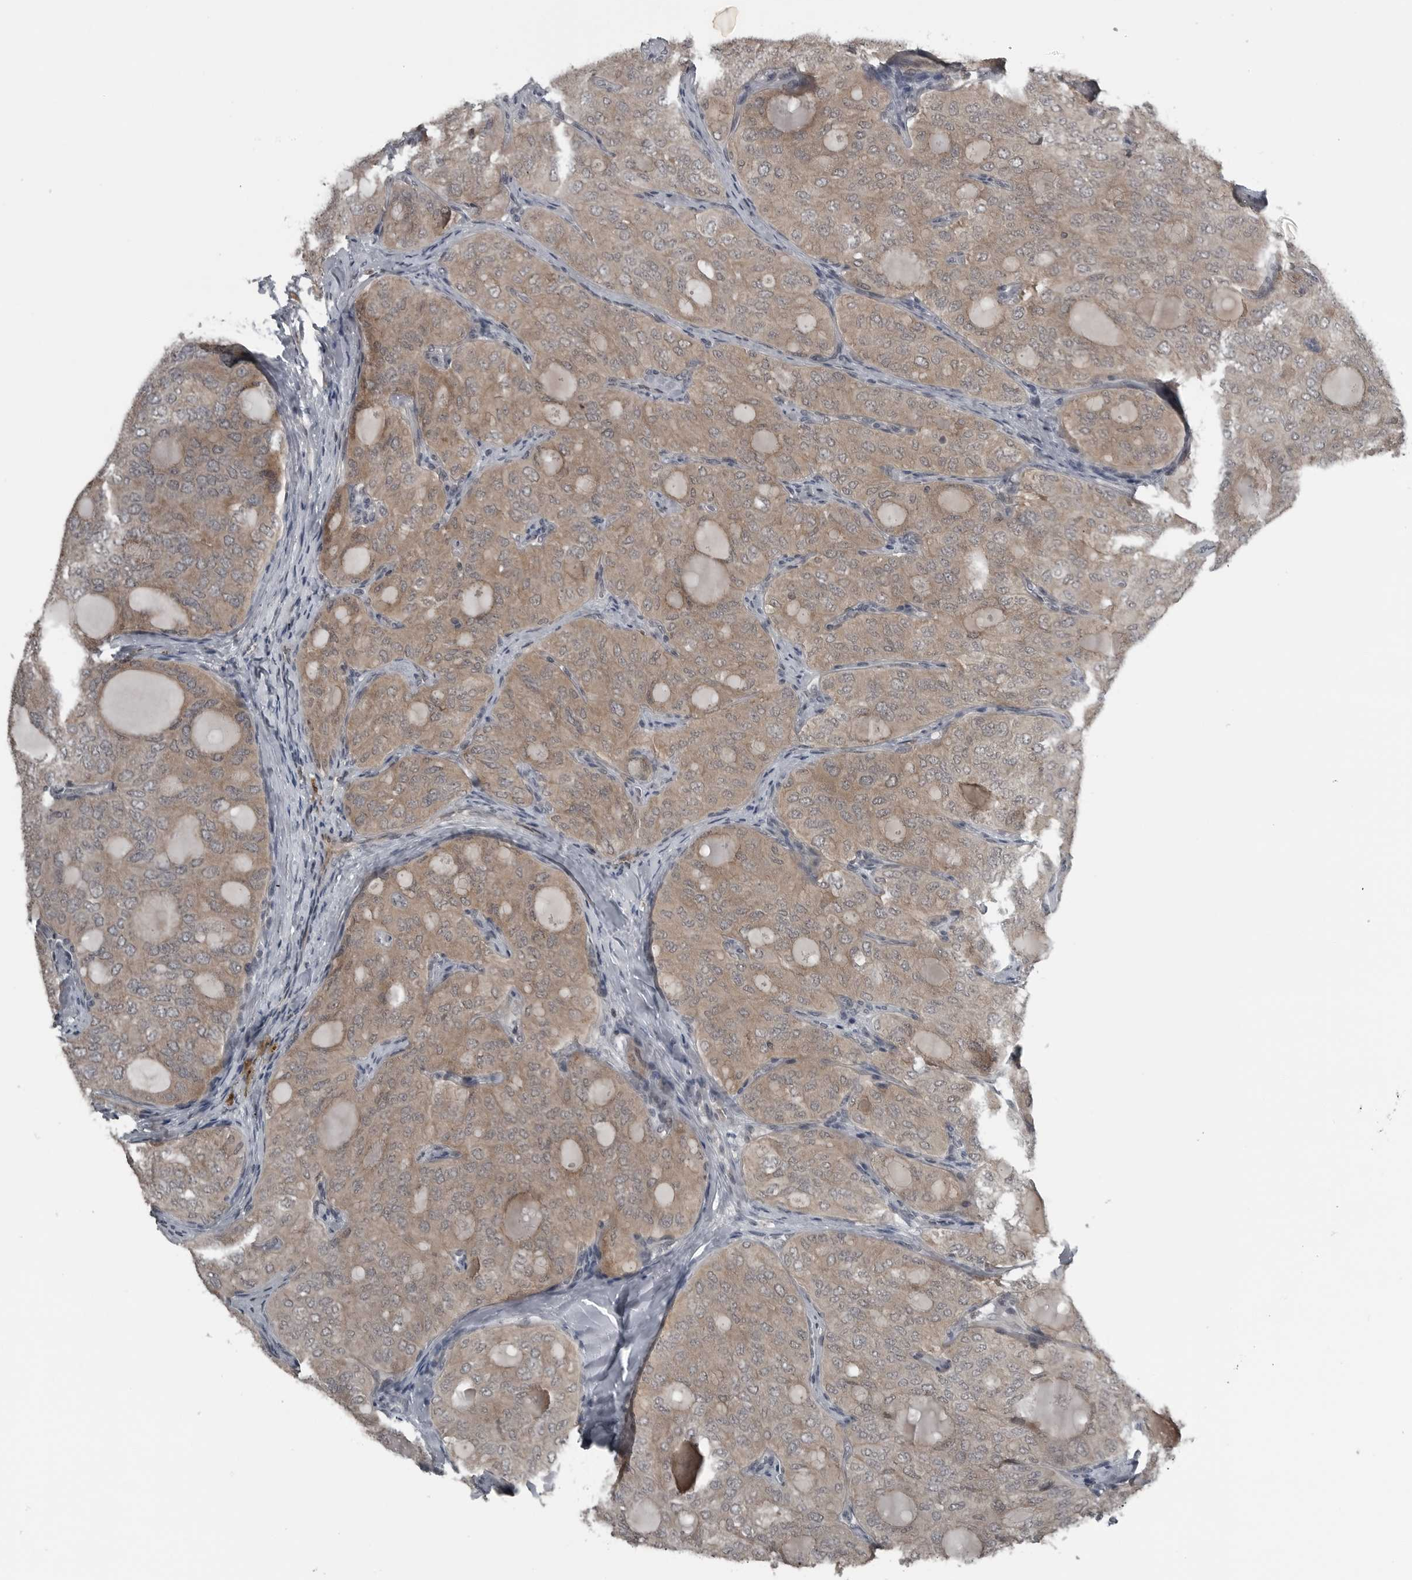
{"staining": {"intensity": "moderate", "quantity": ">75%", "location": "cytoplasmic/membranous"}, "tissue": "thyroid cancer", "cell_type": "Tumor cells", "image_type": "cancer", "snomed": [{"axis": "morphology", "description": "Follicular adenoma carcinoma, NOS"}, {"axis": "topography", "description": "Thyroid gland"}], "caption": "Moderate cytoplasmic/membranous protein positivity is present in approximately >75% of tumor cells in thyroid follicular adenoma carcinoma. Nuclei are stained in blue.", "gene": "GAK", "patient": {"sex": "male", "age": 75}}